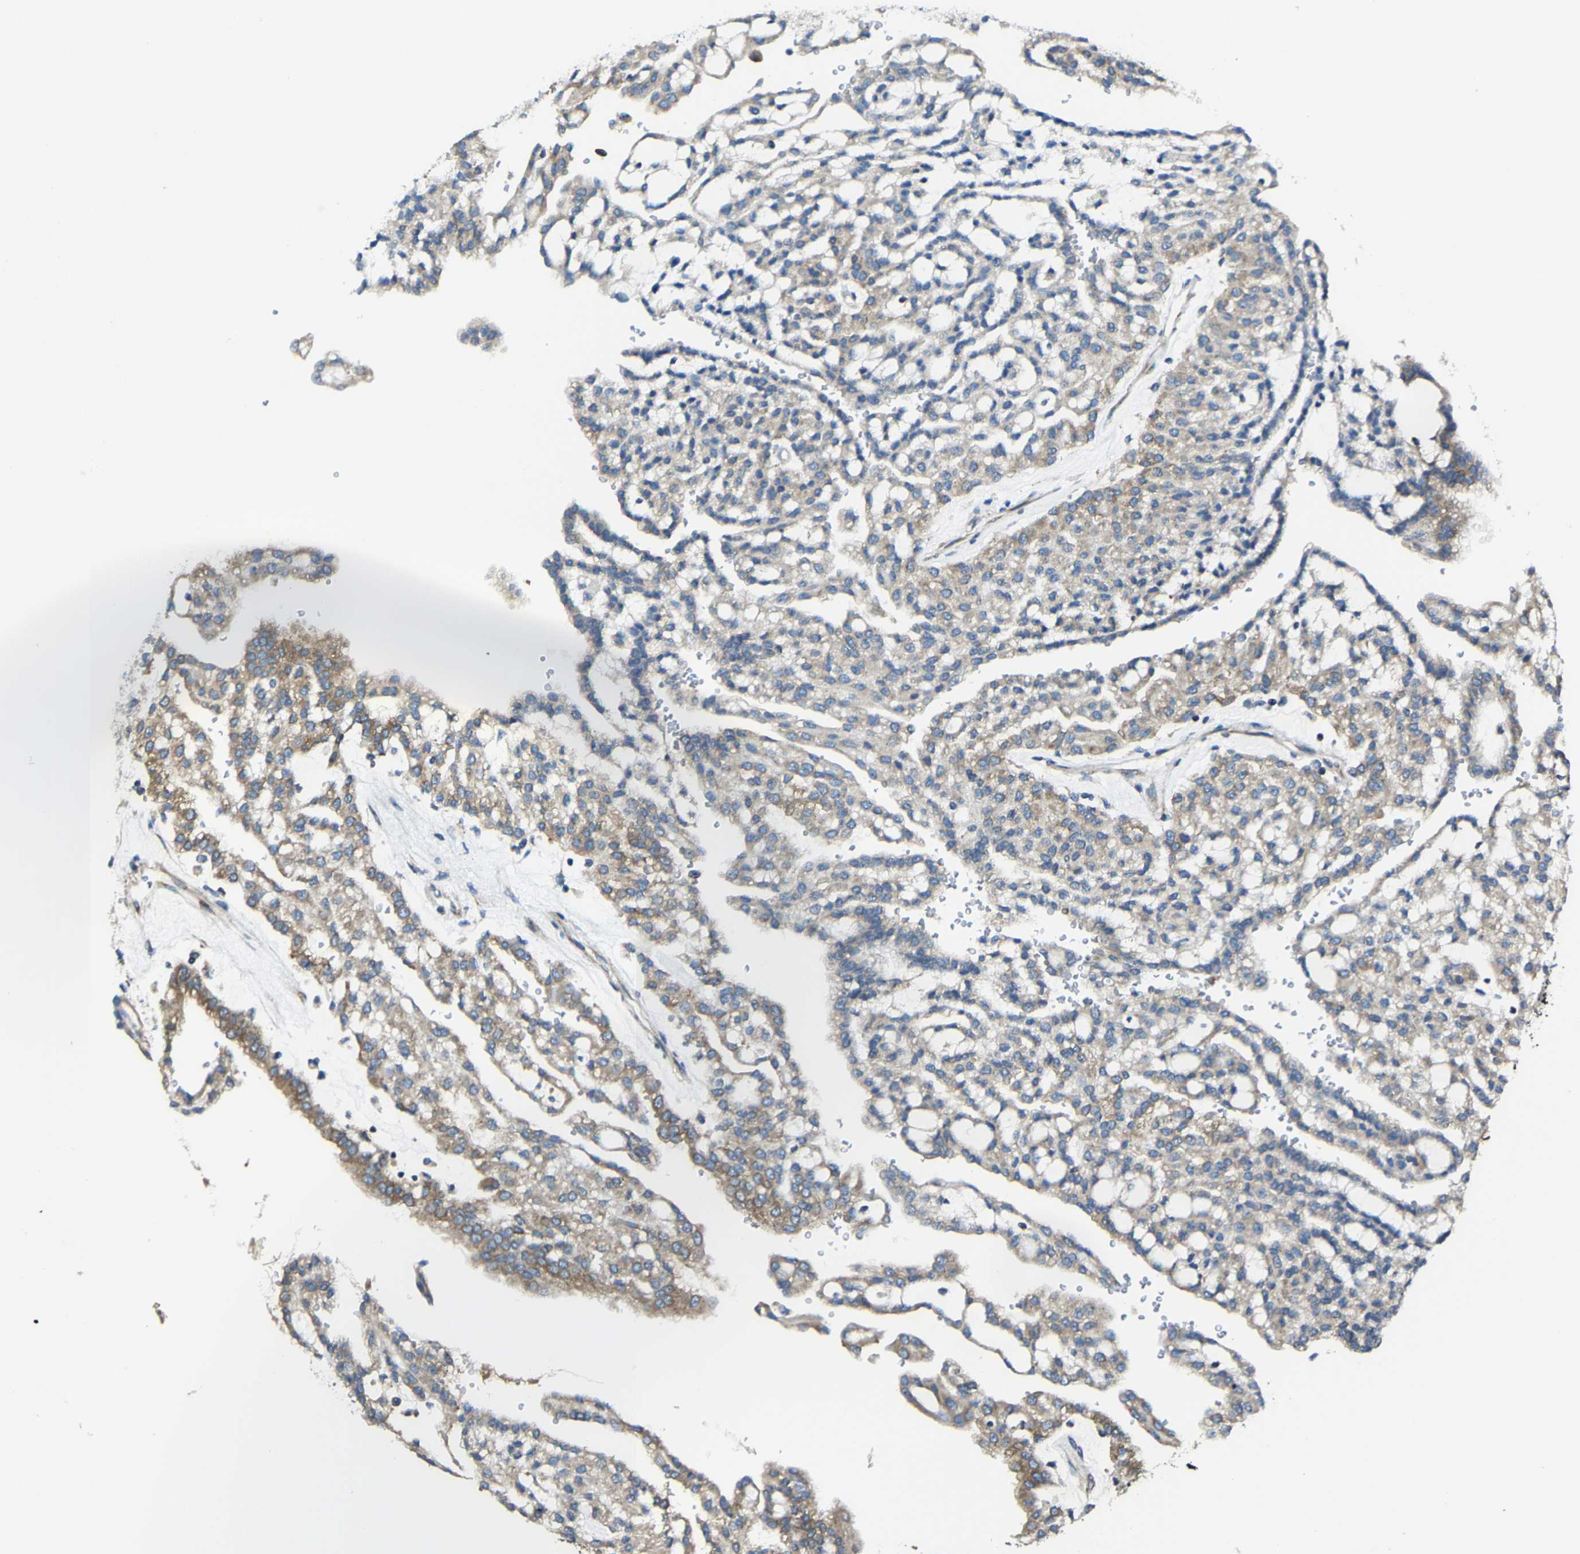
{"staining": {"intensity": "moderate", "quantity": "25%-75%", "location": "cytoplasmic/membranous"}, "tissue": "renal cancer", "cell_type": "Tumor cells", "image_type": "cancer", "snomed": [{"axis": "morphology", "description": "Adenocarcinoma, NOS"}, {"axis": "topography", "description": "Kidney"}], "caption": "Human renal cancer stained for a protein (brown) reveals moderate cytoplasmic/membranous positive expression in about 25%-75% of tumor cells.", "gene": "G3BP2", "patient": {"sex": "male", "age": 63}}